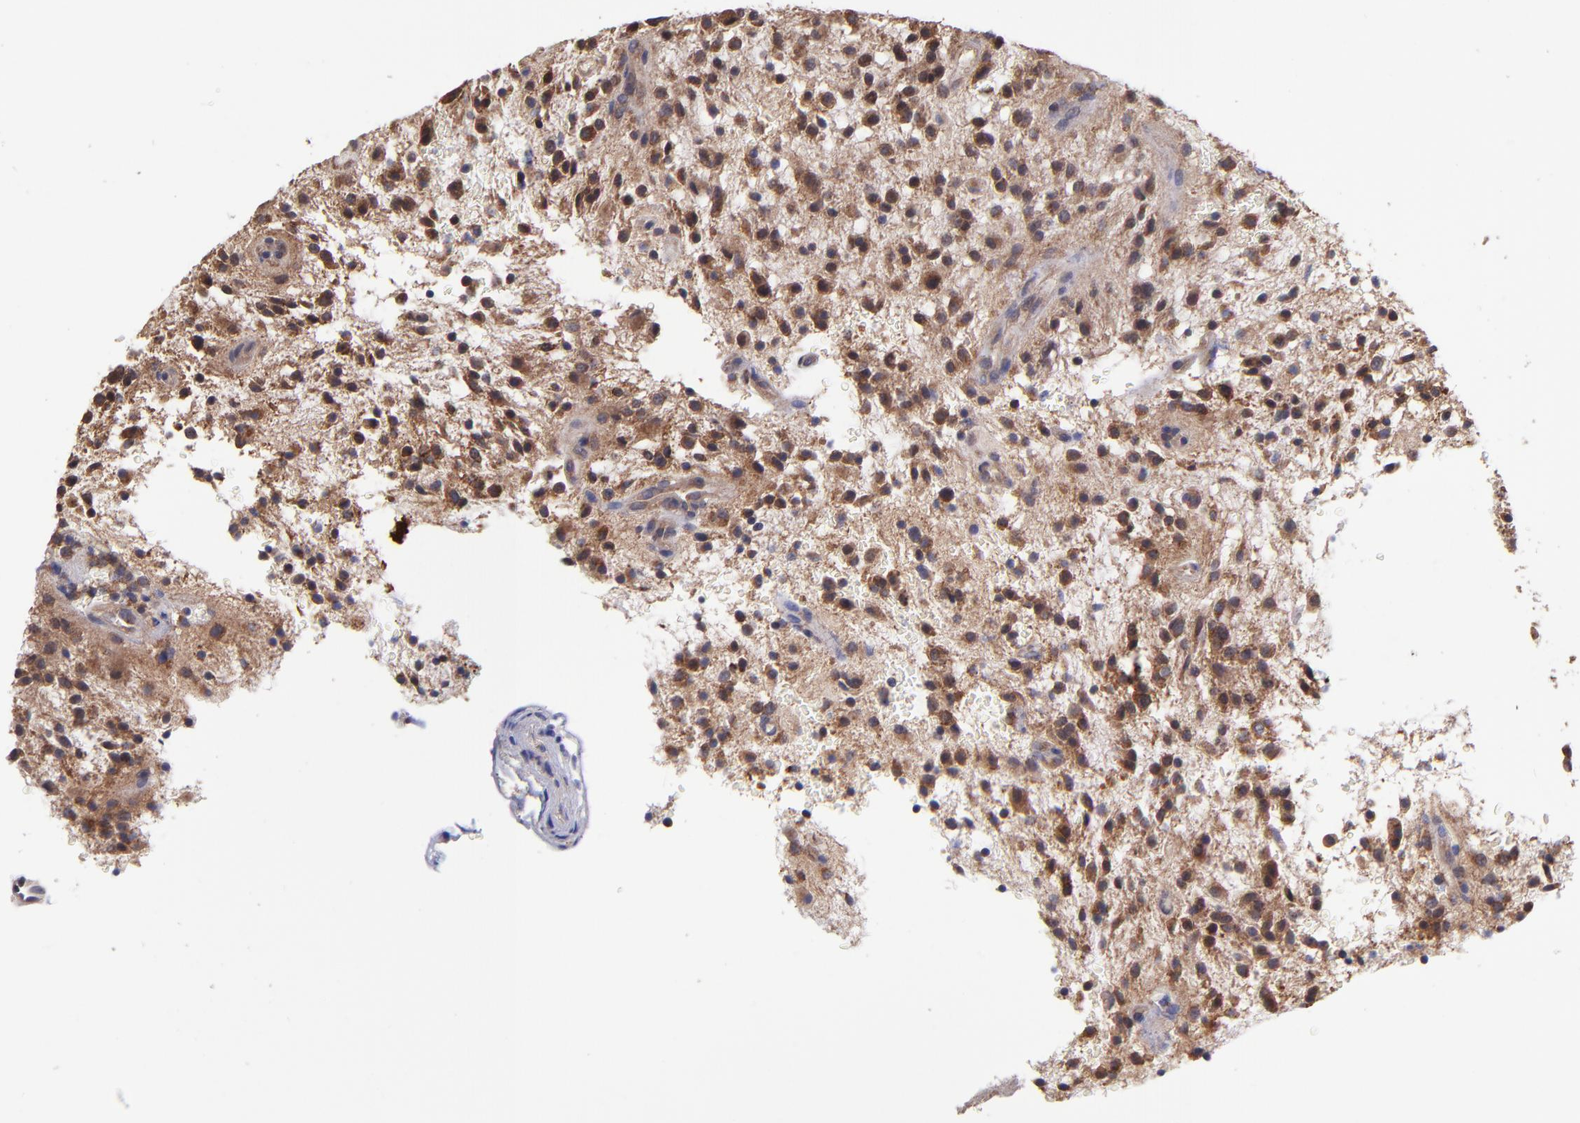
{"staining": {"intensity": "strong", "quantity": ">75%", "location": "cytoplasmic/membranous,nuclear"}, "tissue": "glioma", "cell_type": "Tumor cells", "image_type": "cancer", "snomed": [{"axis": "morphology", "description": "Glioma, malignant, NOS"}, {"axis": "topography", "description": "Cerebellum"}], "caption": "Approximately >75% of tumor cells in human glioma (malignant) exhibit strong cytoplasmic/membranous and nuclear protein expression as visualized by brown immunohistochemical staining.", "gene": "NSF", "patient": {"sex": "female", "age": 10}}